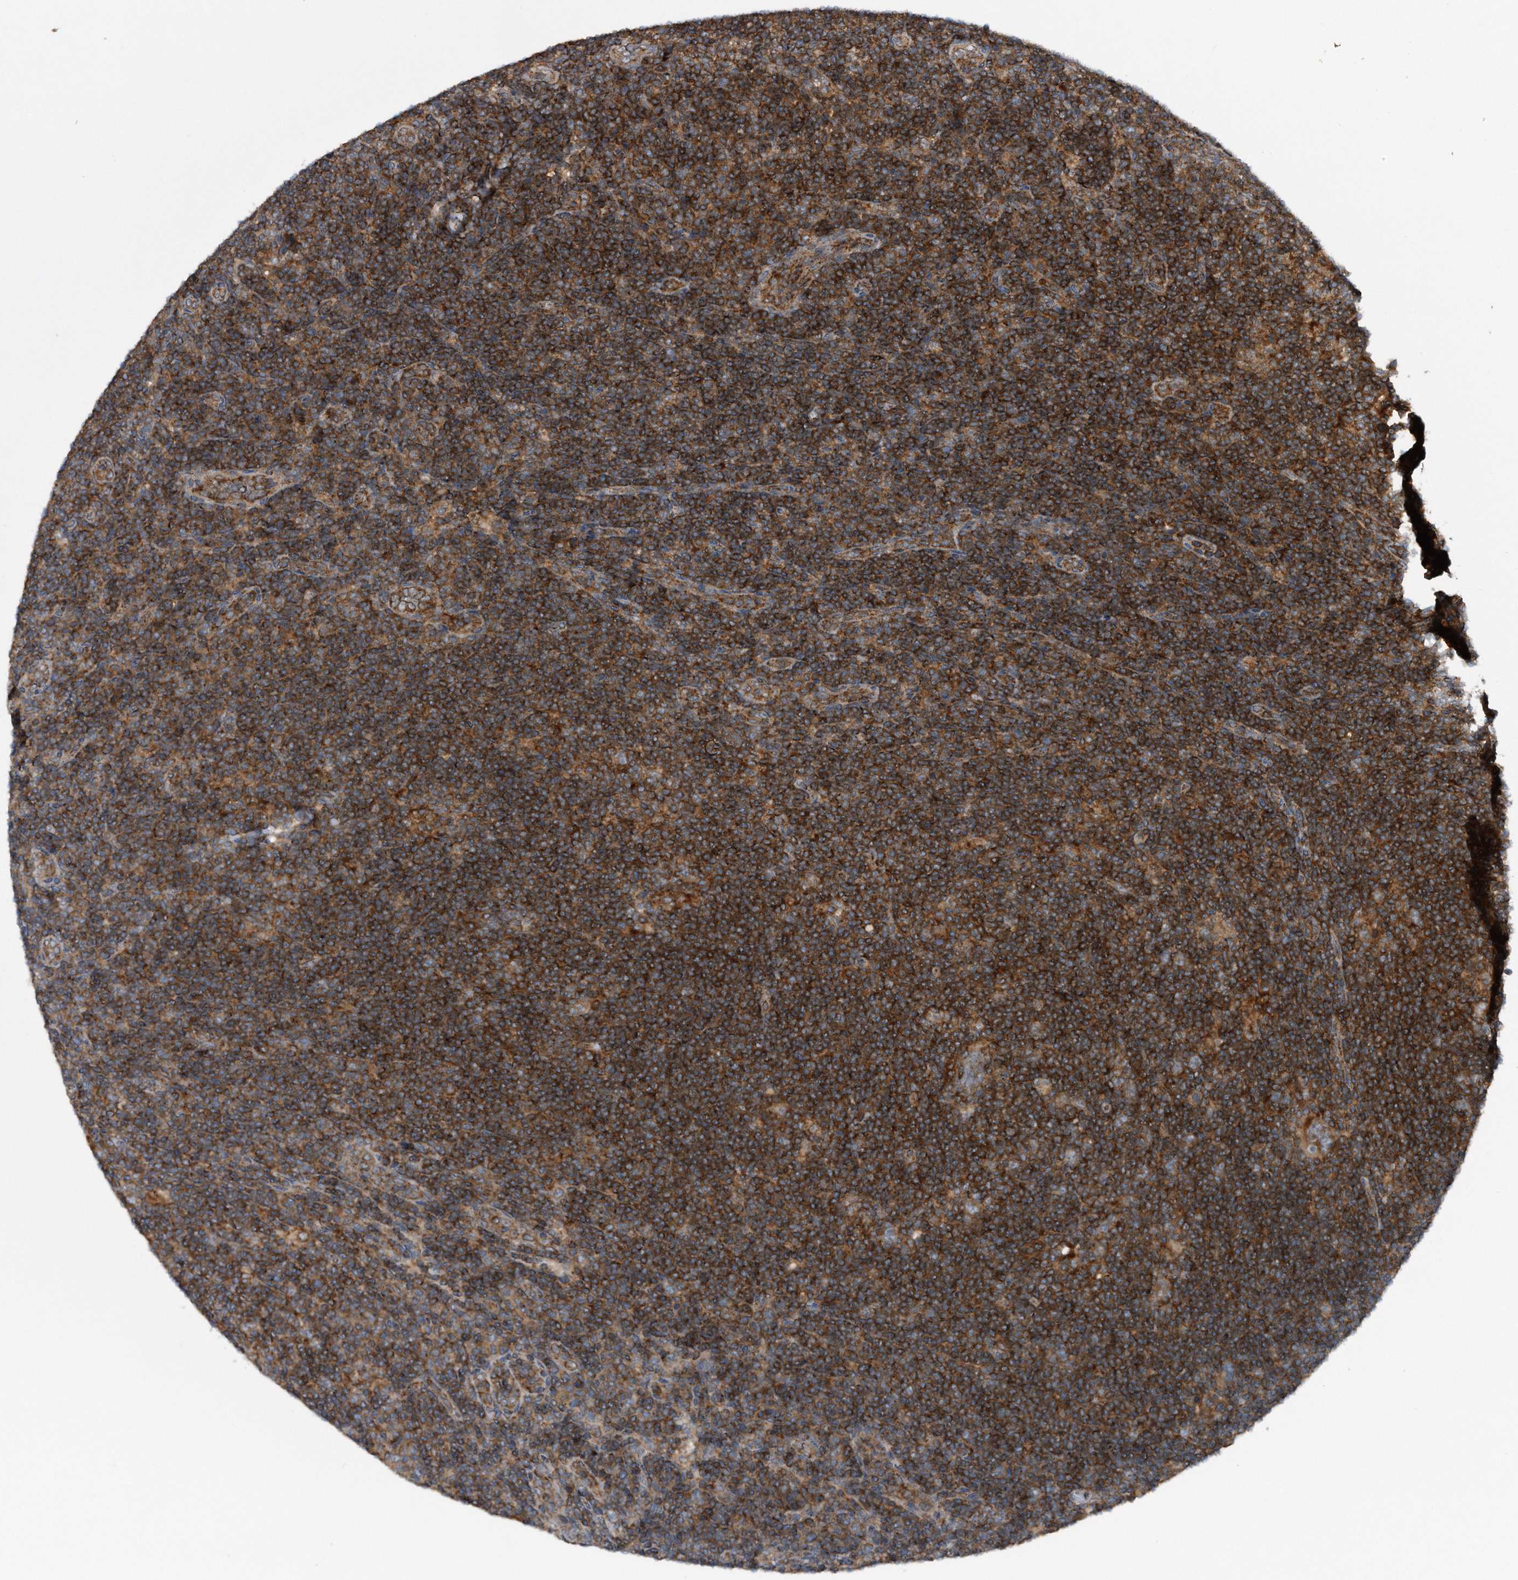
{"staining": {"intensity": "moderate", "quantity": ">75%", "location": "cytoplasmic/membranous"}, "tissue": "lymphoma", "cell_type": "Tumor cells", "image_type": "cancer", "snomed": [{"axis": "morphology", "description": "Hodgkin's disease, NOS"}, {"axis": "topography", "description": "Lymph node"}], "caption": "Protein staining by immunohistochemistry displays moderate cytoplasmic/membranous positivity in approximately >75% of tumor cells in lymphoma.", "gene": "ALPK2", "patient": {"sex": "female", "age": 57}}